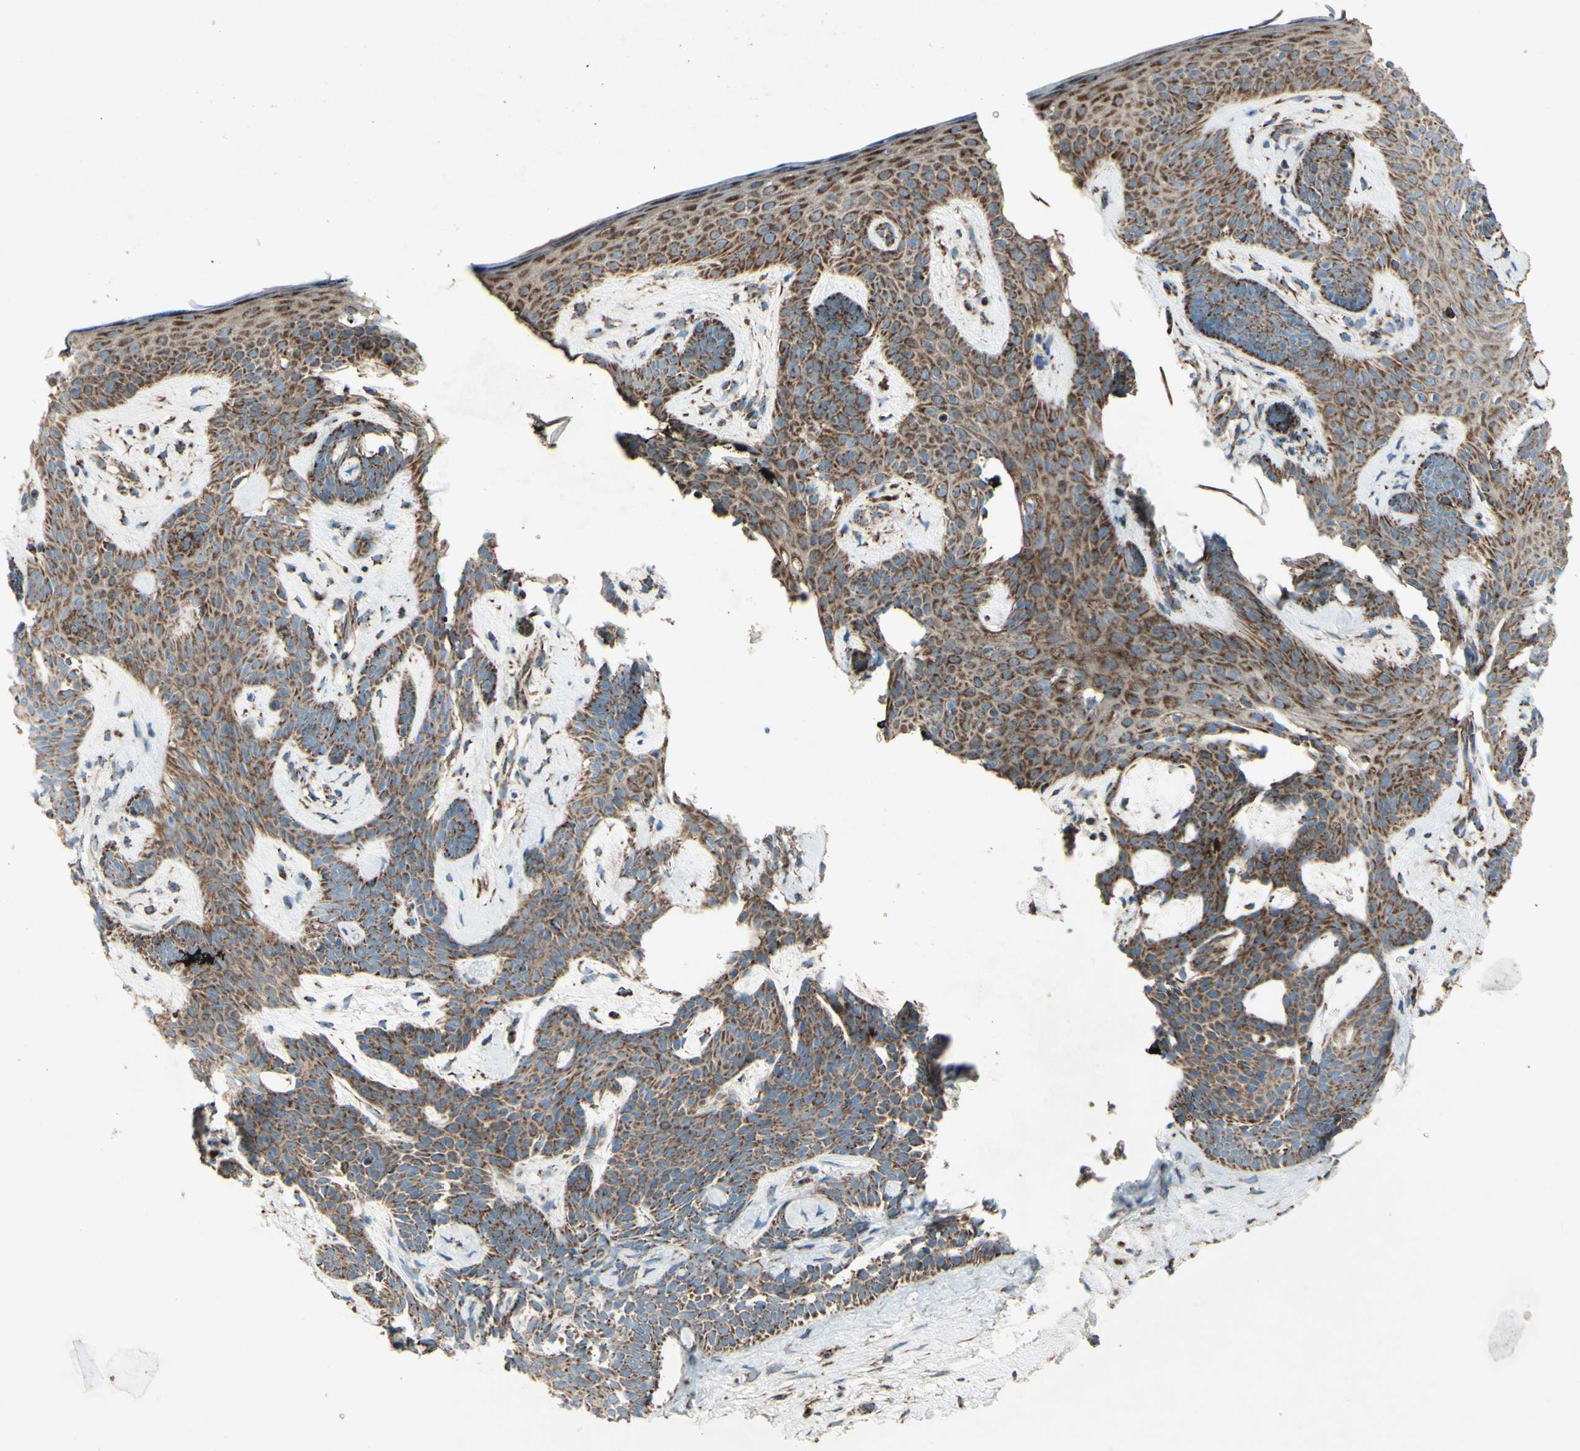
{"staining": {"intensity": "strong", "quantity": ">75%", "location": "cytoplasmic/membranous"}, "tissue": "skin cancer", "cell_type": "Tumor cells", "image_type": "cancer", "snomed": [{"axis": "morphology", "description": "Developmental malformation"}, {"axis": "morphology", "description": "Basal cell carcinoma"}, {"axis": "topography", "description": "Skin"}], "caption": "About >75% of tumor cells in skin basal cell carcinoma exhibit strong cytoplasmic/membranous protein staining as visualized by brown immunohistochemical staining.", "gene": "RHOT1", "patient": {"sex": "female", "age": 62}}